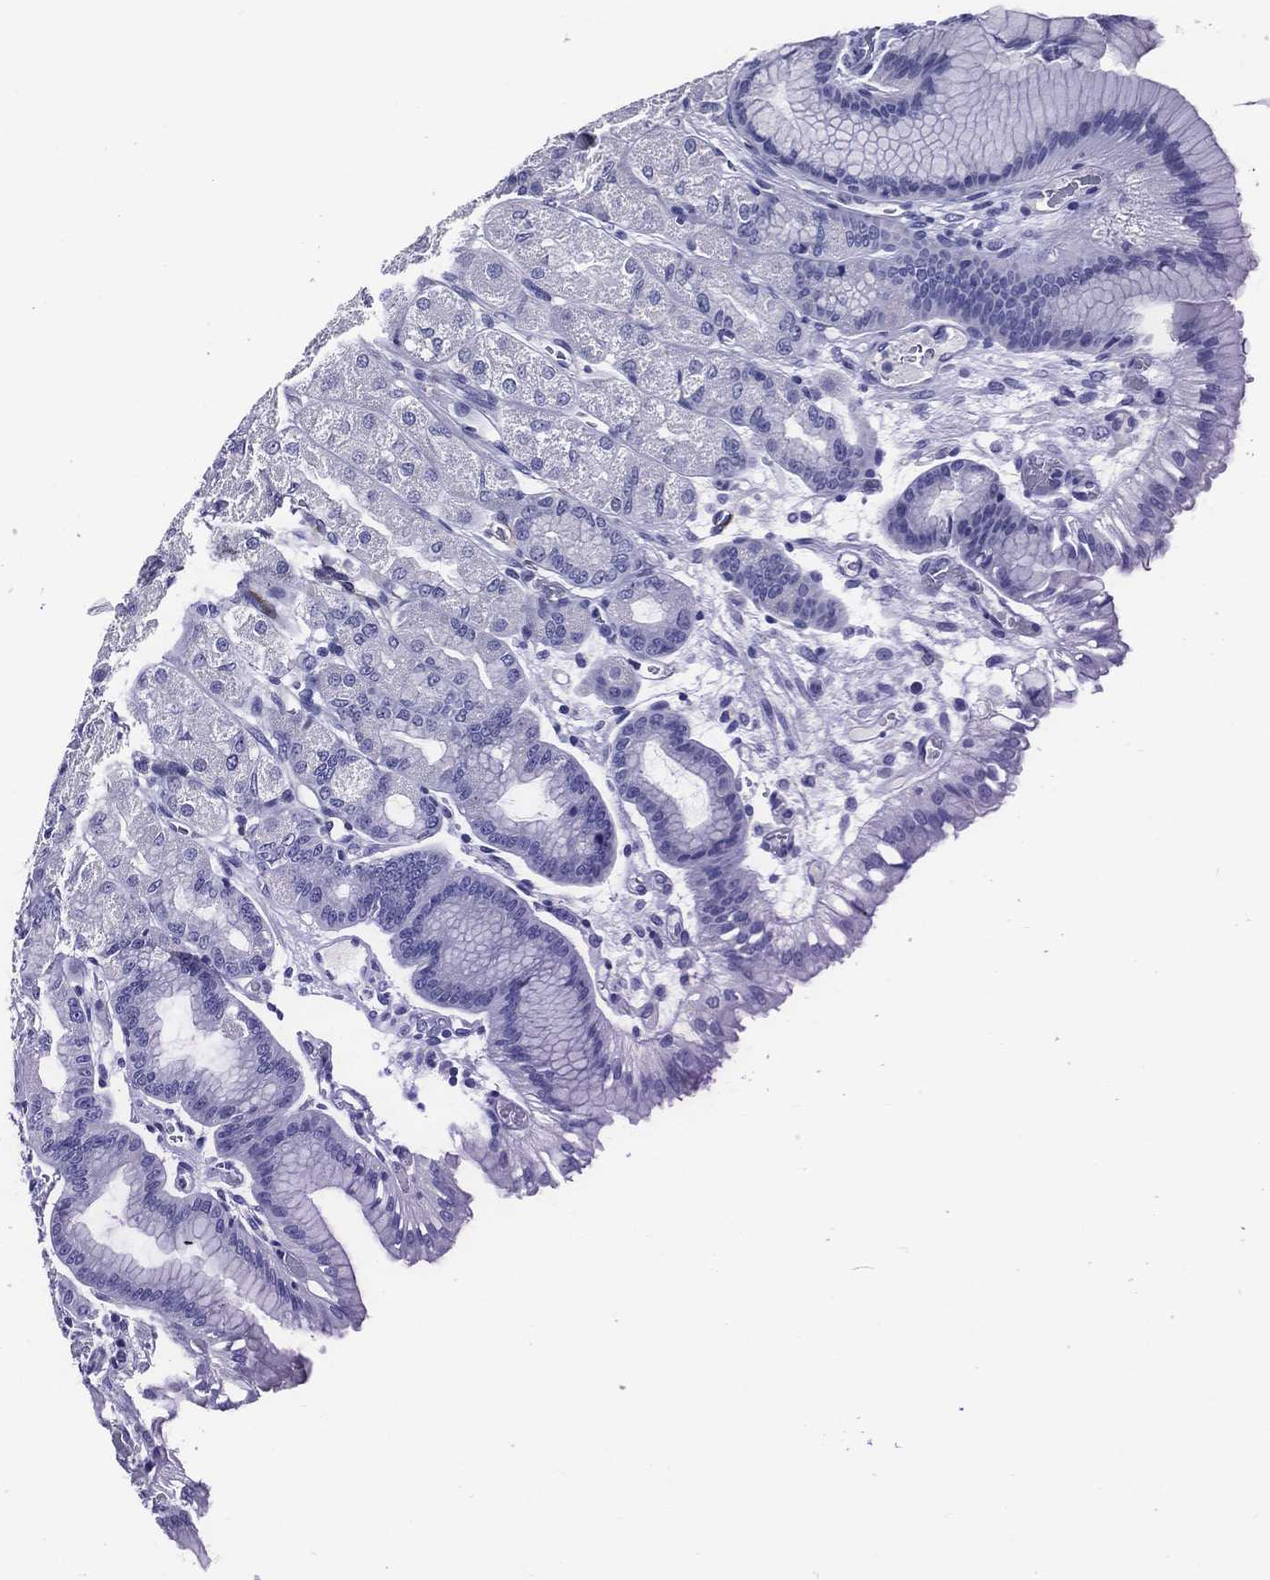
{"staining": {"intensity": "negative", "quantity": "none", "location": "none"}, "tissue": "stomach", "cell_type": "Glandular cells", "image_type": "normal", "snomed": [{"axis": "morphology", "description": "Normal tissue, NOS"}, {"axis": "morphology", "description": "Adenocarcinoma, NOS"}, {"axis": "morphology", "description": "Adenocarcinoma, High grade"}, {"axis": "topography", "description": "Stomach, upper"}, {"axis": "topography", "description": "Stomach"}], "caption": "The immunohistochemistry (IHC) image has no significant staining in glandular cells of stomach.", "gene": "ACE2", "patient": {"sex": "female", "age": 65}}